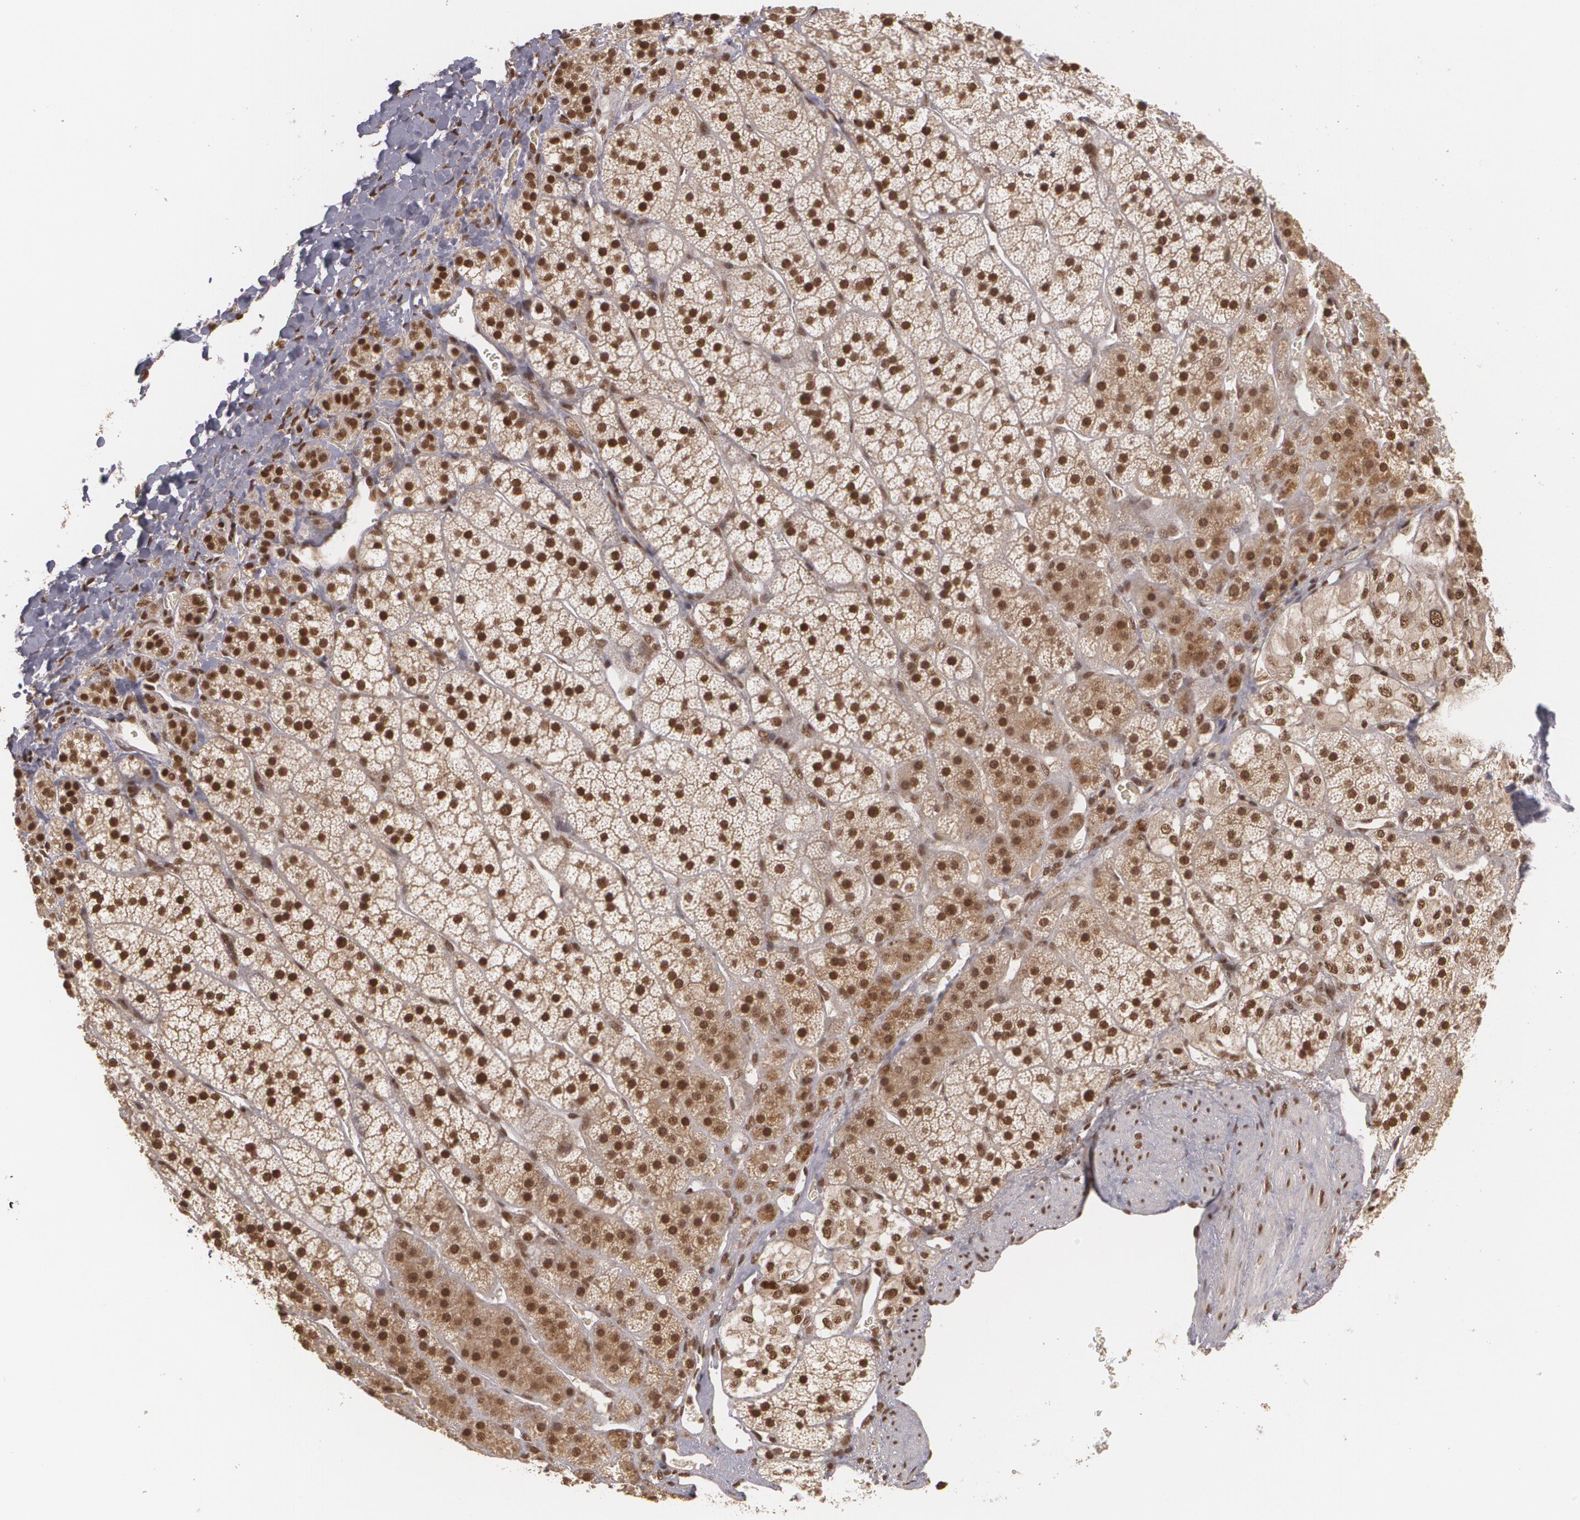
{"staining": {"intensity": "strong", "quantity": ">75%", "location": "nuclear"}, "tissue": "adrenal gland", "cell_type": "Glandular cells", "image_type": "normal", "snomed": [{"axis": "morphology", "description": "Normal tissue, NOS"}, {"axis": "topography", "description": "Adrenal gland"}], "caption": "Protein analysis of normal adrenal gland demonstrates strong nuclear positivity in approximately >75% of glandular cells.", "gene": "RXRB", "patient": {"sex": "female", "age": 44}}